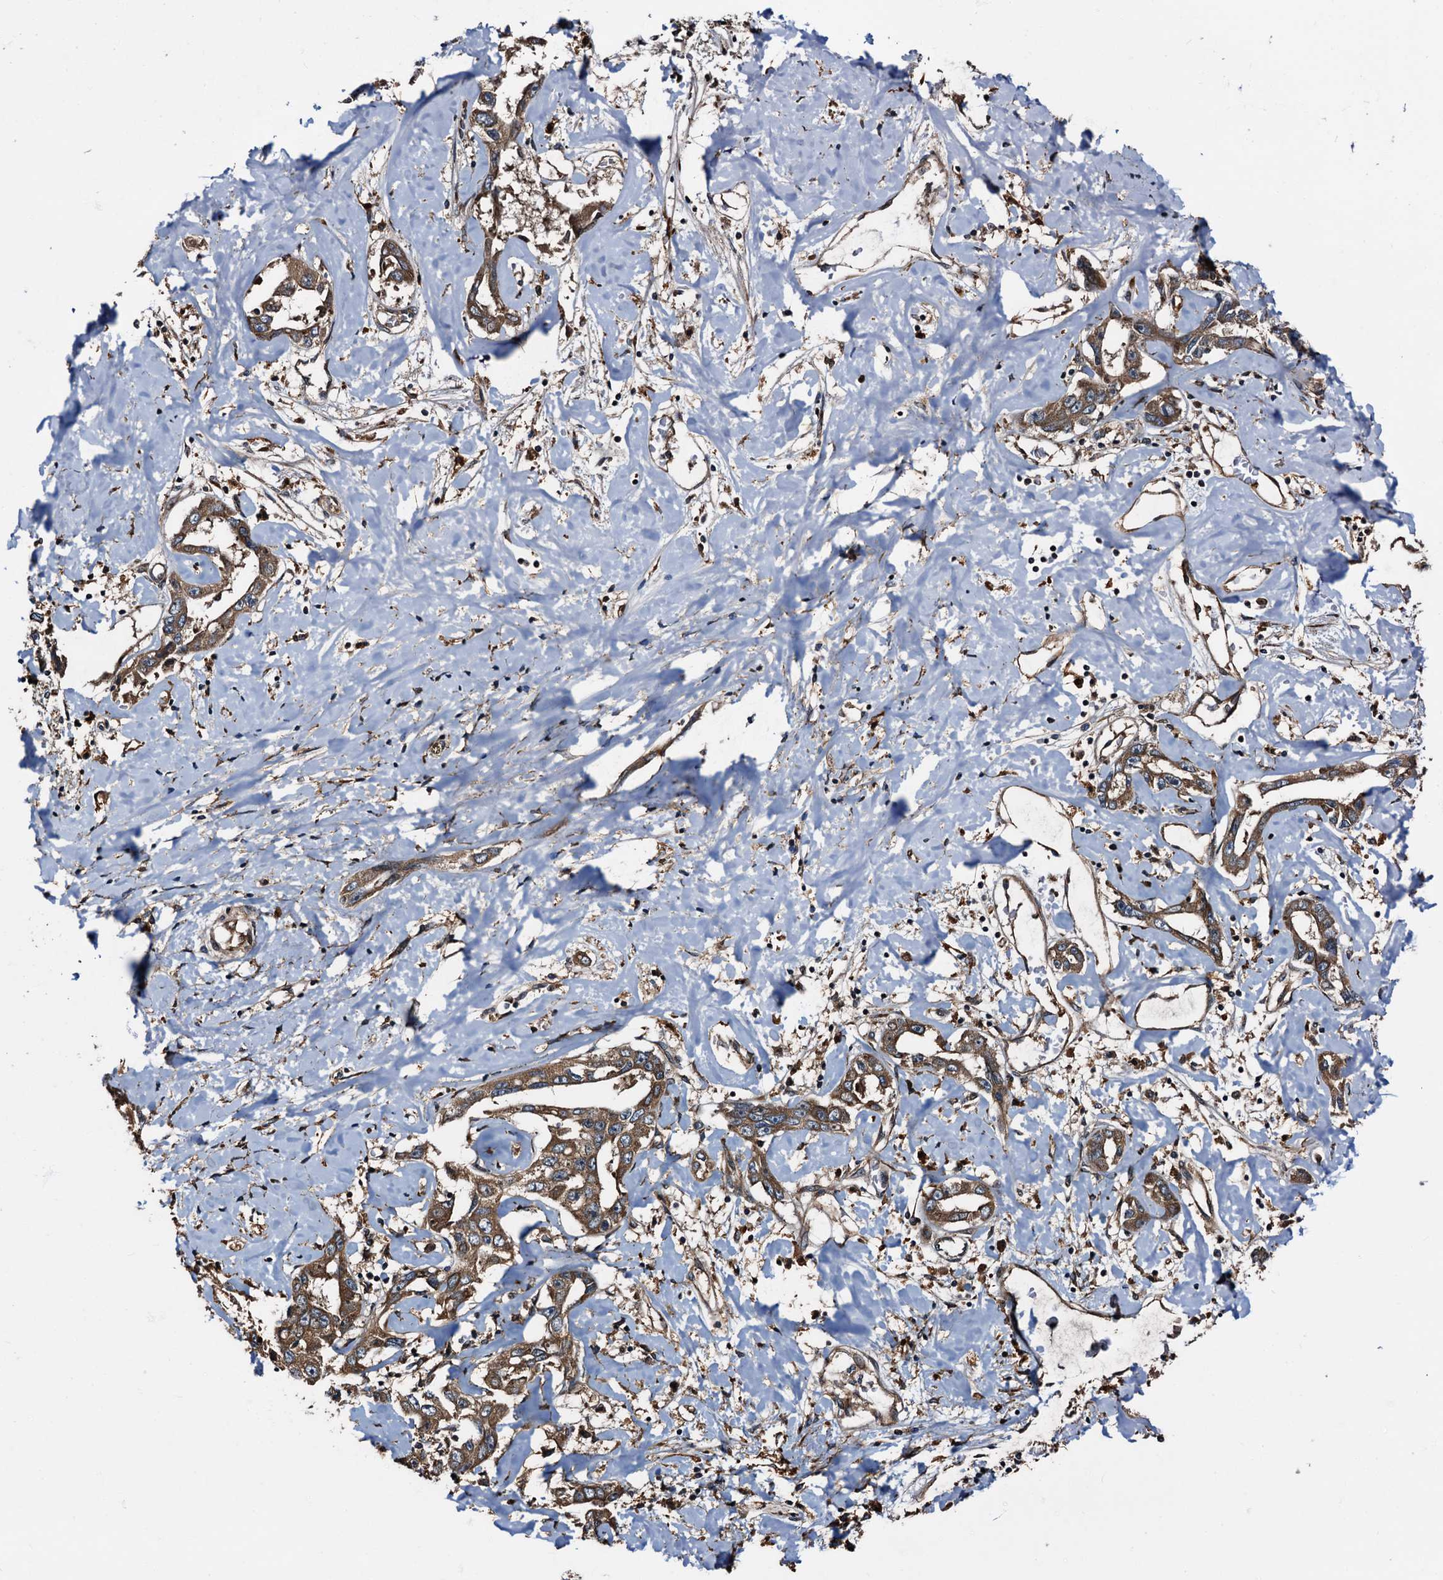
{"staining": {"intensity": "moderate", "quantity": ">75%", "location": "cytoplasmic/membranous"}, "tissue": "liver cancer", "cell_type": "Tumor cells", "image_type": "cancer", "snomed": [{"axis": "morphology", "description": "Cholangiocarcinoma"}, {"axis": "topography", "description": "Liver"}], "caption": "Brown immunohistochemical staining in liver cancer (cholangiocarcinoma) reveals moderate cytoplasmic/membranous staining in approximately >75% of tumor cells.", "gene": "PEX5", "patient": {"sex": "male", "age": 59}}